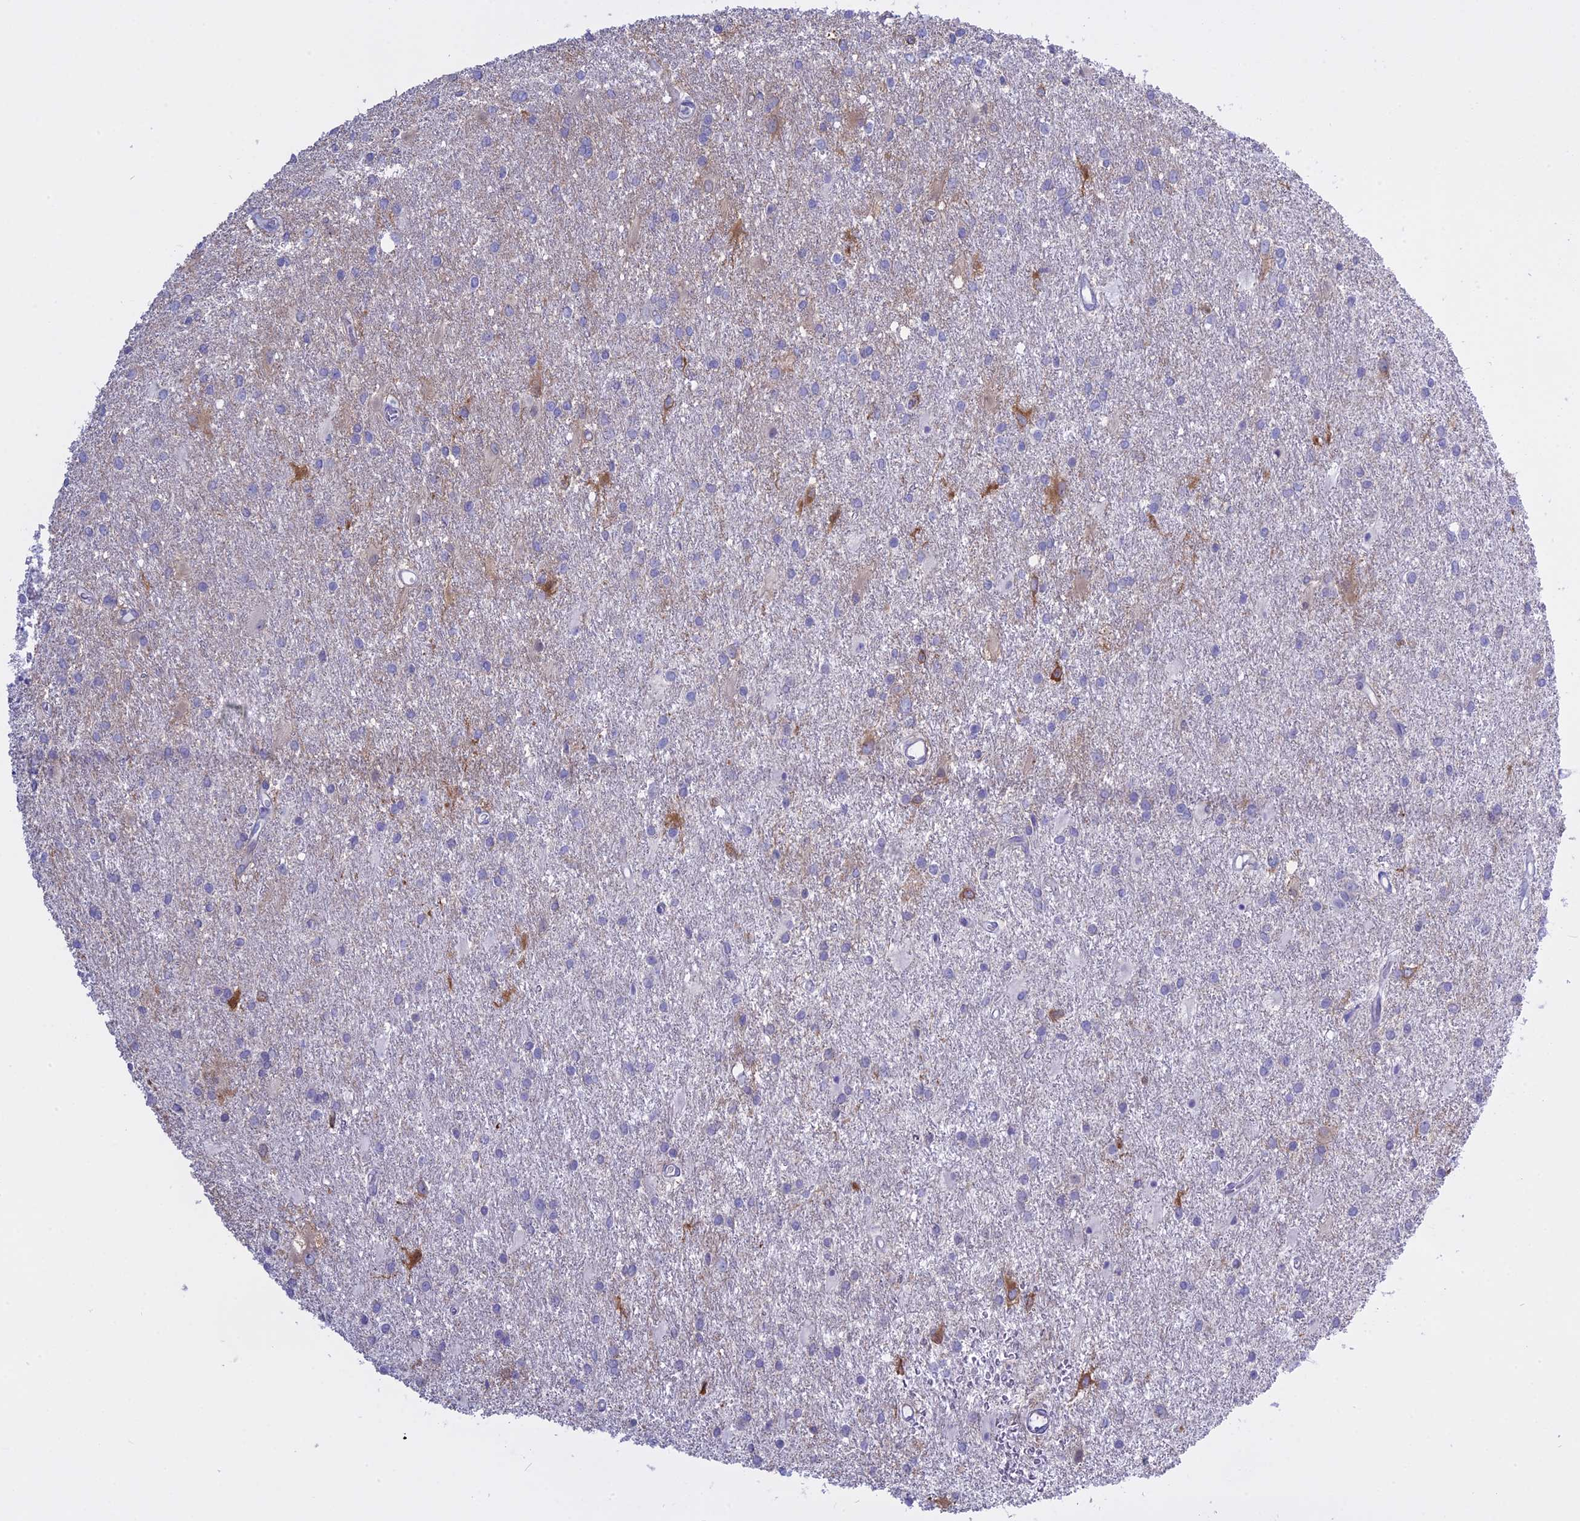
{"staining": {"intensity": "moderate", "quantity": "<25%", "location": "cytoplasmic/membranous"}, "tissue": "glioma", "cell_type": "Tumor cells", "image_type": "cancer", "snomed": [{"axis": "morphology", "description": "Glioma, malignant, High grade"}, {"axis": "topography", "description": "Brain"}], "caption": "The immunohistochemical stain shows moderate cytoplasmic/membranous expression in tumor cells of glioma tissue.", "gene": "AHCYL1", "patient": {"sex": "female", "age": 50}}